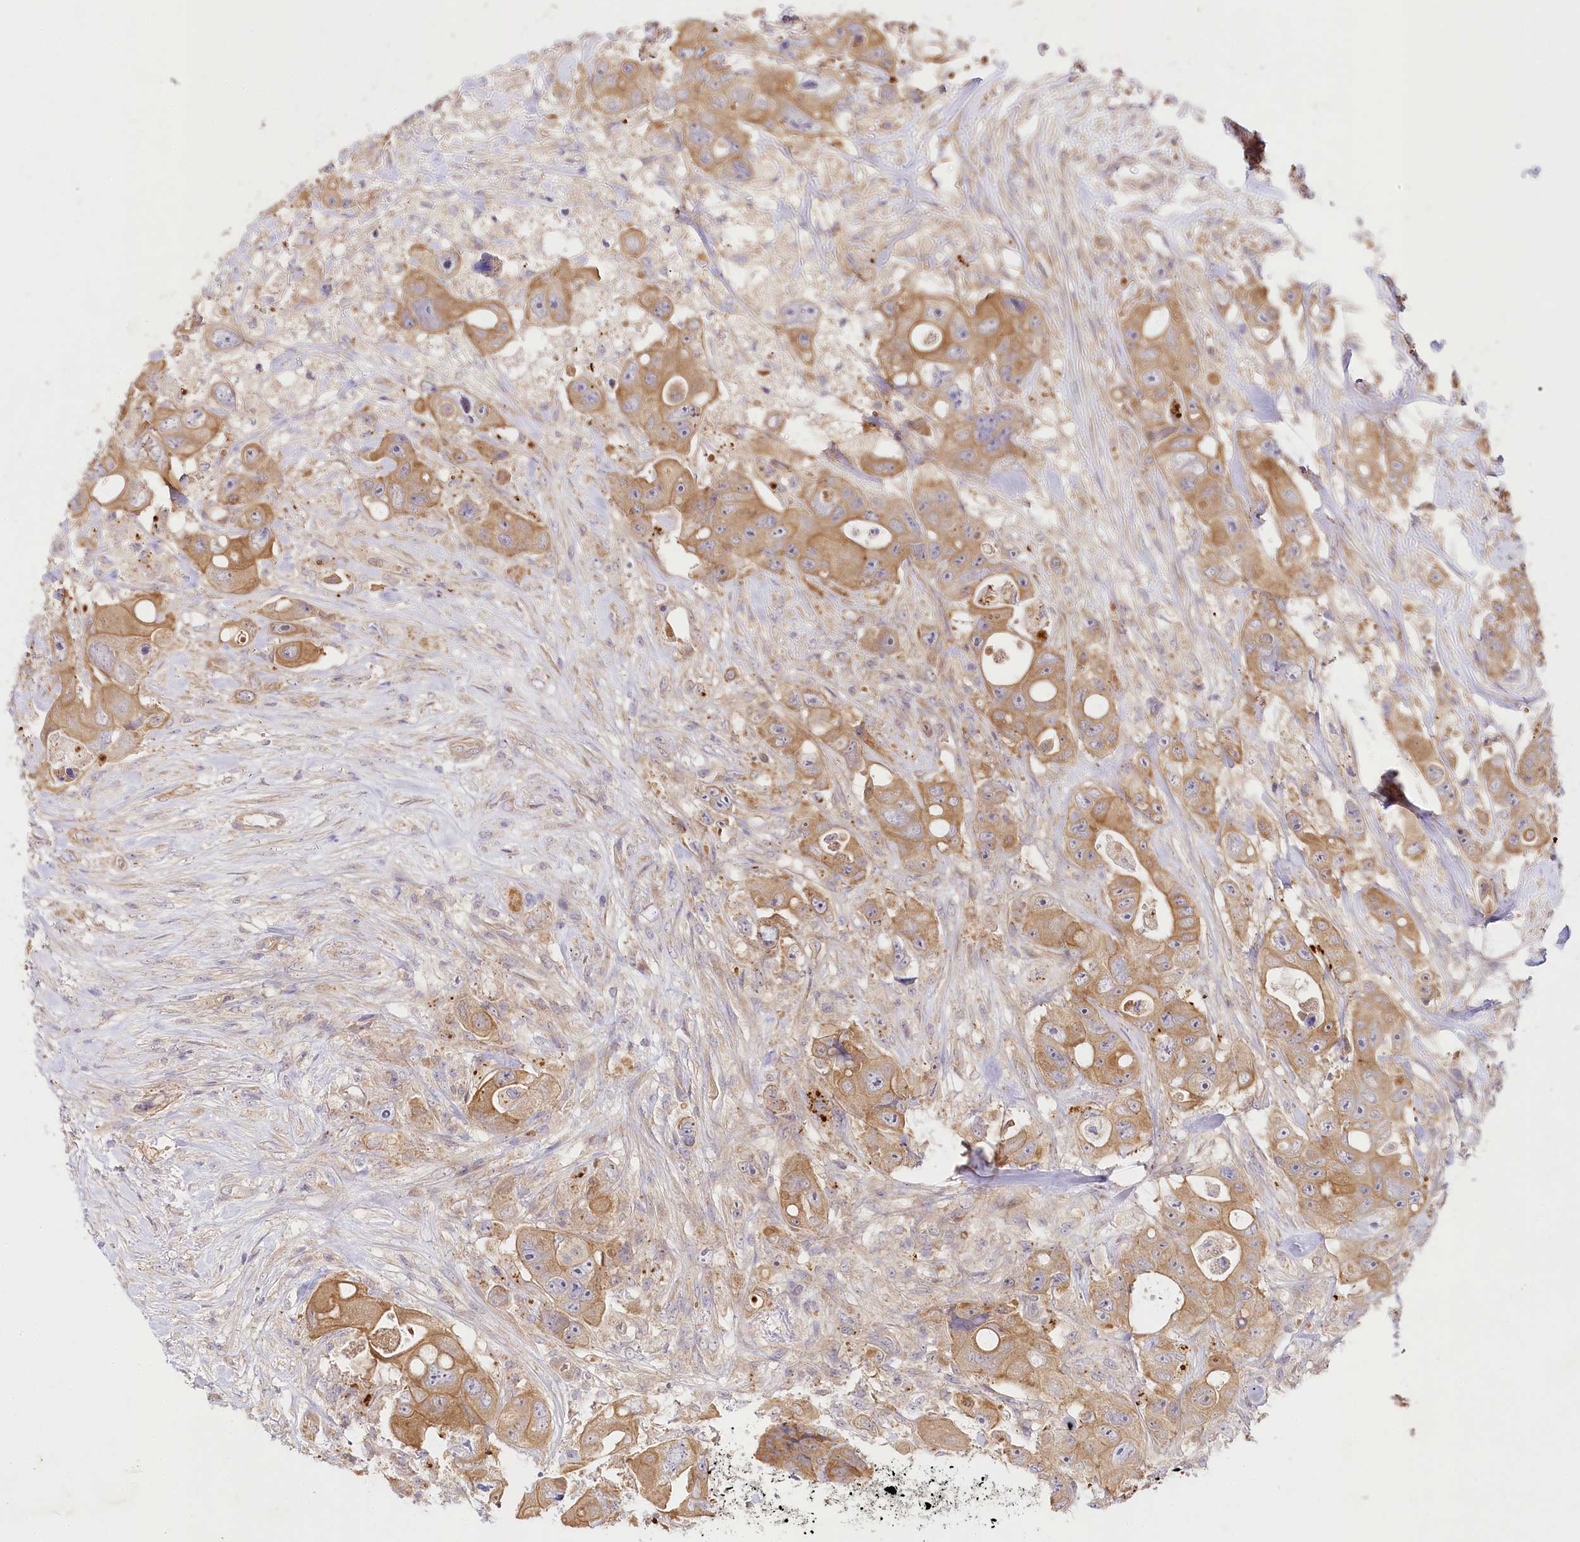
{"staining": {"intensity": "moderate", "quantity": ">75%", "location": "cytoplasmic/membranous"}, "tissue": "colorectal cancer", "cell_type": "Tumor cells", "image_type": "cancer", "snomed": [{"axis": "morphology", "description": "Adenocarcinoma, NOS"}, {"axis": "topography", "description": "Colon"}], "caption": "Colorectal cancer (adenocarcinoma) stained for a protein reveals moderate cytoplasmic/membranous positivity in tumor cells.", "gene": "PYROXD1", "patient": {"sex": "female", "age": 46}}